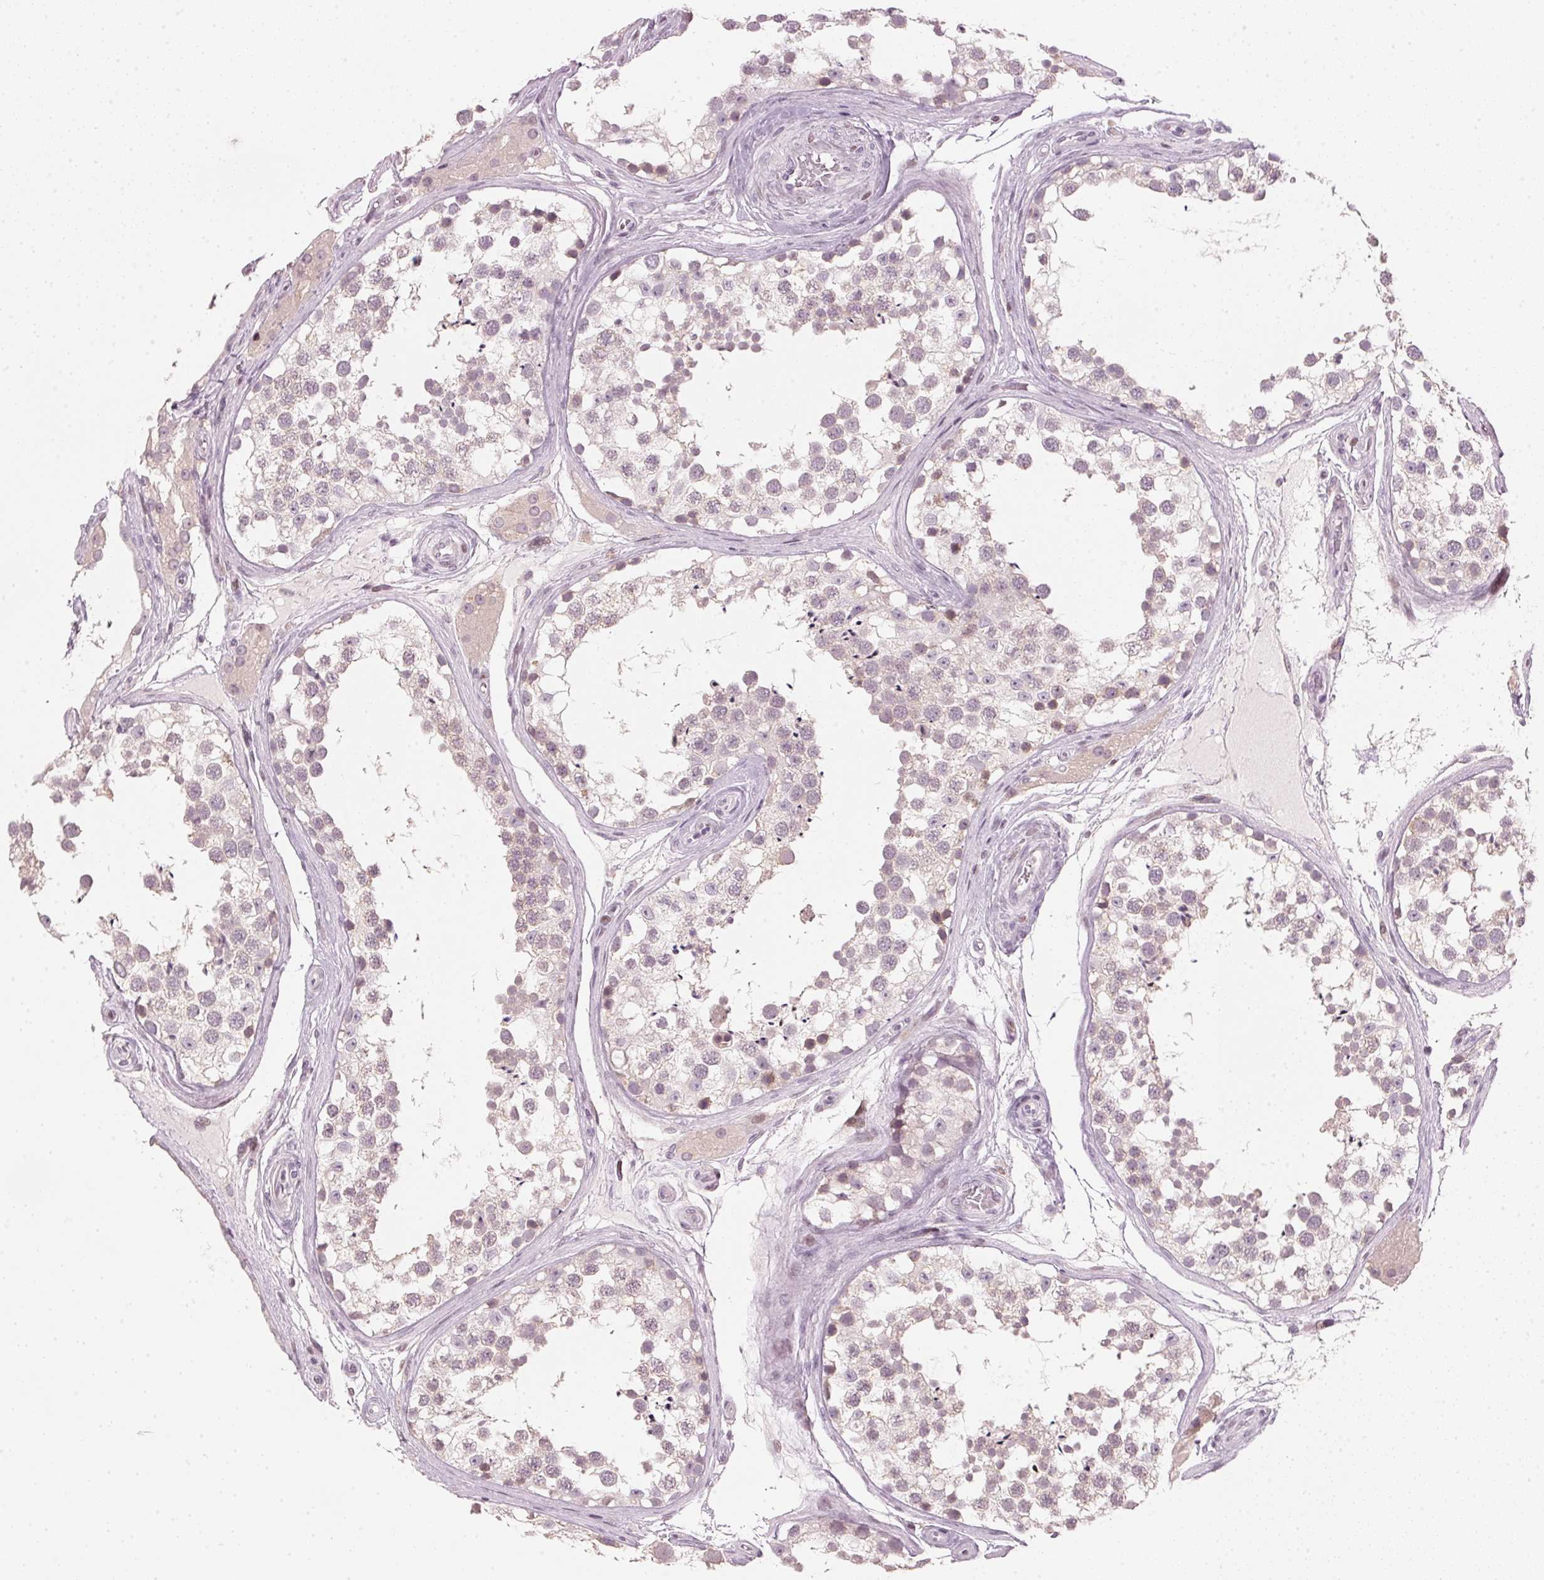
{"staining": {"intensity": "weak", "quantity": "25%-75%", "location": "cytoplasmic/membranous"}, "tissue": "testis", "cell_type": "Cells in seminiferous ducts", "image_type": "normal", "snomed": [{"axis": "morphology", "description": "Normal tissue, NOS"}, {"axis": "morphology", "description": "Seminoma, NOS"}, {"axis": "topography", "description": "Testis"}], "caption": "Immunohistochemical staining of normal human testis exhibits 25%-75% levels of weak cytoplasmic/membranous protein staining in about 25%-75% of cells in seminiferous ducts. The staining was performed using DAB, with brown indicating positive protein expression. Nuclei are stained blue with hematoxylin.", "gene": "SFRP4", "patient": {"sex": "male", "age": 65}}